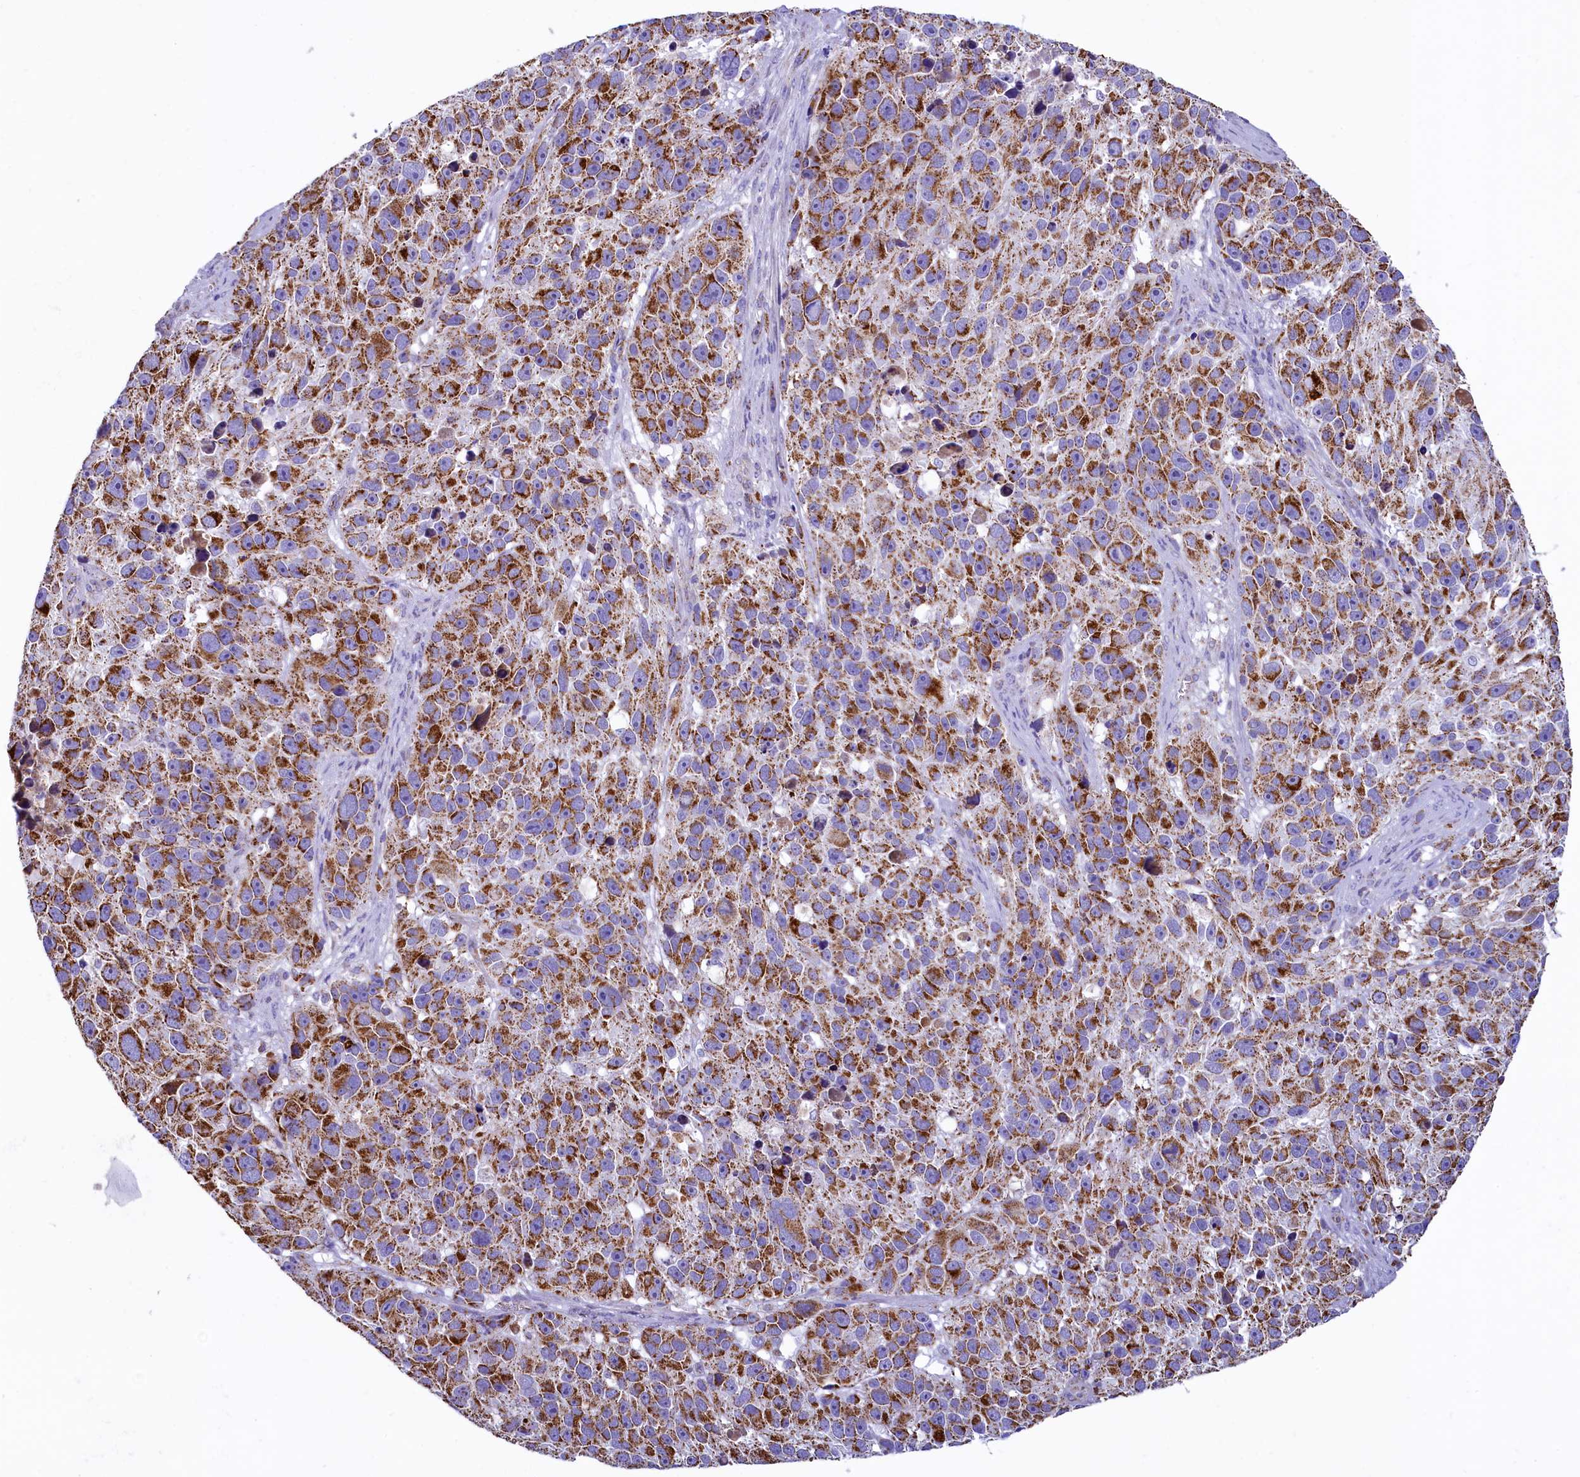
{"staining": {"intensity": "moderate", "quantity": ">75%", "location": "cytoplasmic/membranous"}, "tissue": "melanoma", "cell_type": "Tumor cells", "image_type": "cancer", "snomed": [{"axis": "morphology", "description": "Malignant melanoma, NOS"}, {"axis": "topography", "description": "Skin"}], "caption": "Melanoma tissue shows moderate cytoplasmic/membranous positivity in approximately >75% of tumor cells, visualized by immunohistochemistry.", "gene": "IDH3A", "patient": {"sex": "male", "age": 84}}